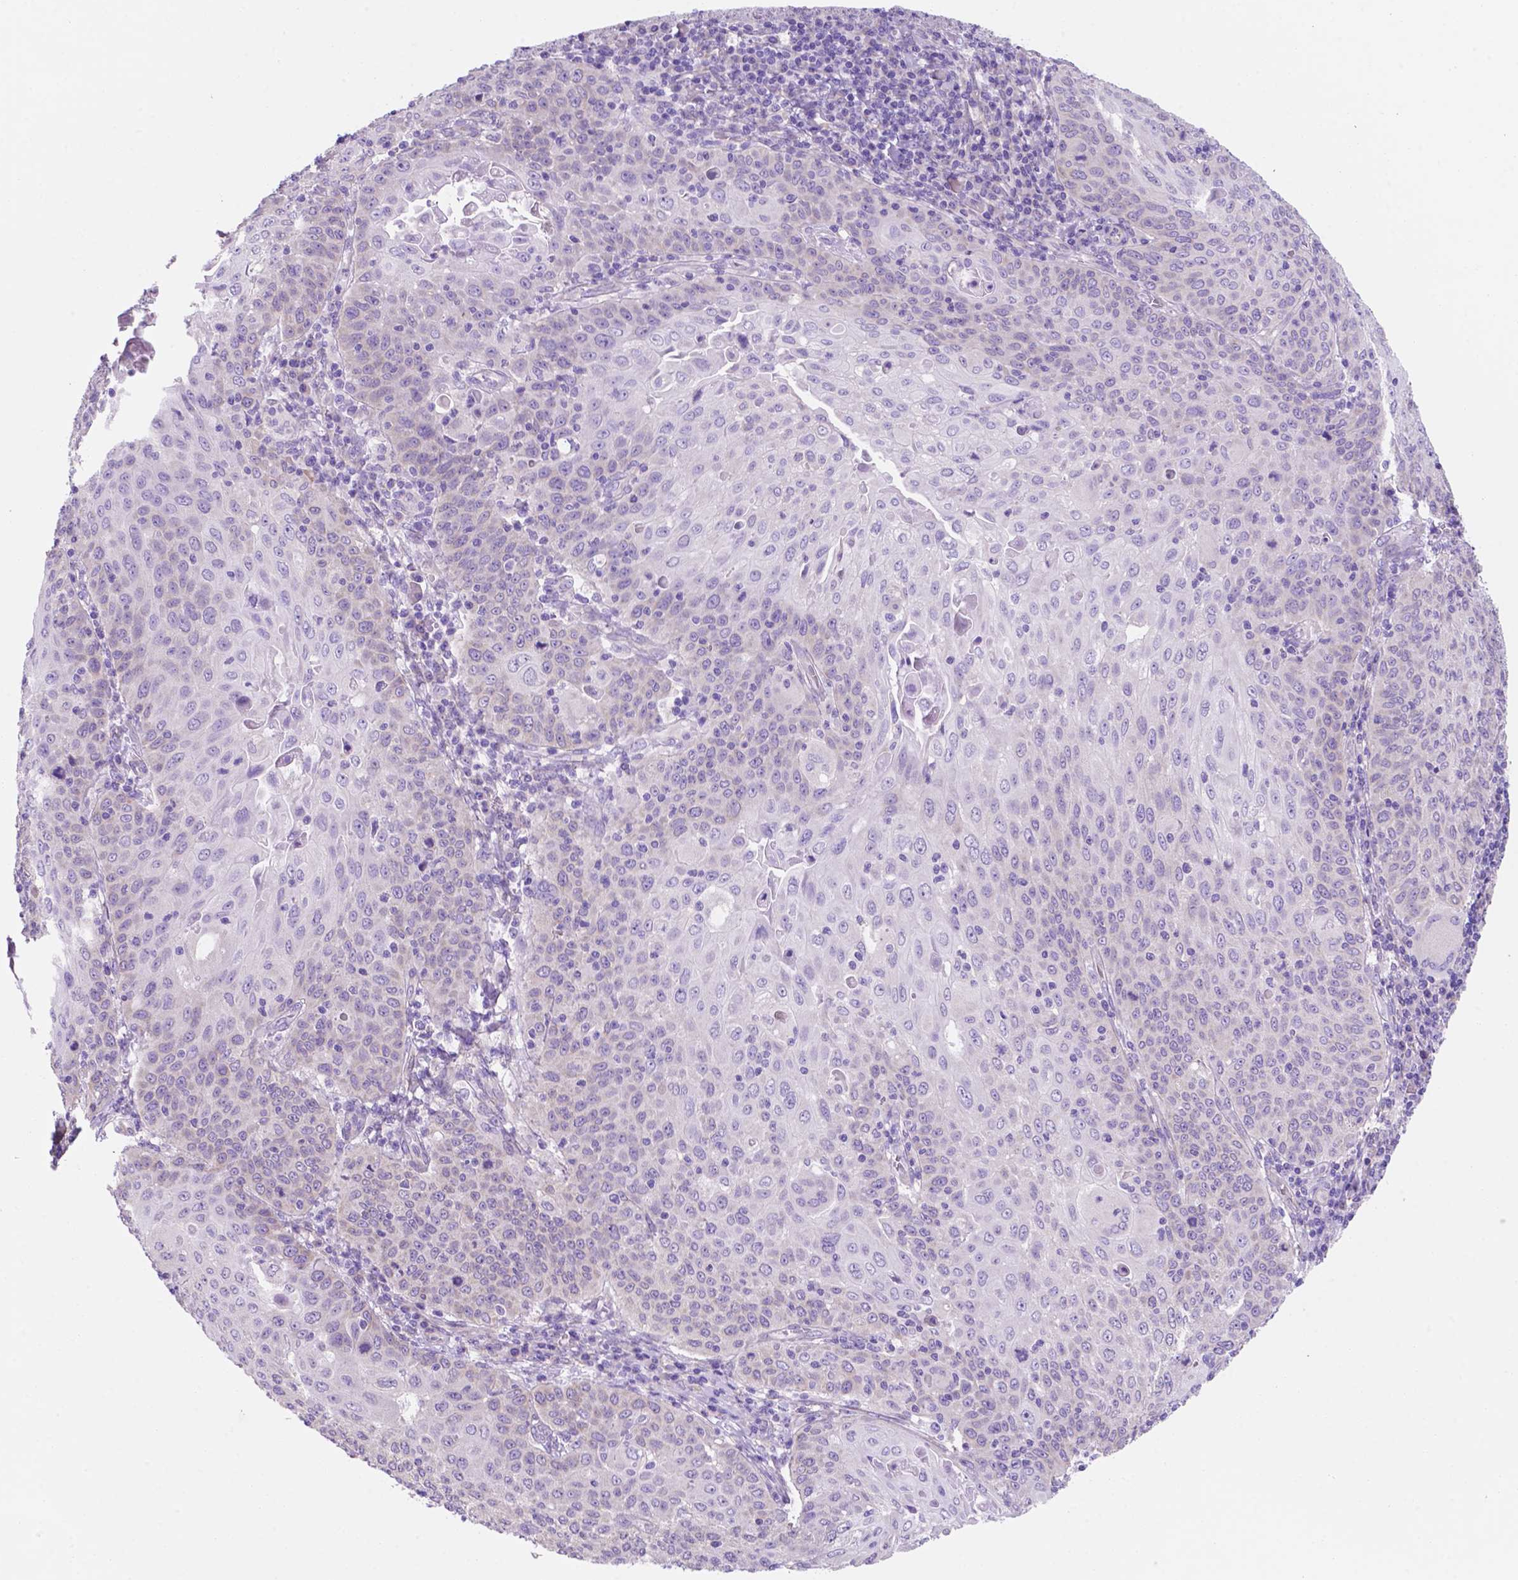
{"staining": {"intensity": "negative", "quantity": "none", "location": "none"}, "tissue": "cervical cancer", "cell_type": "Tumor cells", "image_type": "cancer", "snomed": [{"axis": "morphology", "description": "Squamous cell carcinoma, NOS"}, {"axis": "topography", "description": "Cervix"}], "caption": "Micrograph shows no significant protein expression in tumor cells of squamous cell carcinoma (cervical).", "gene": "CEACAM7", "patient": {"sex": "female", "age": 65}}